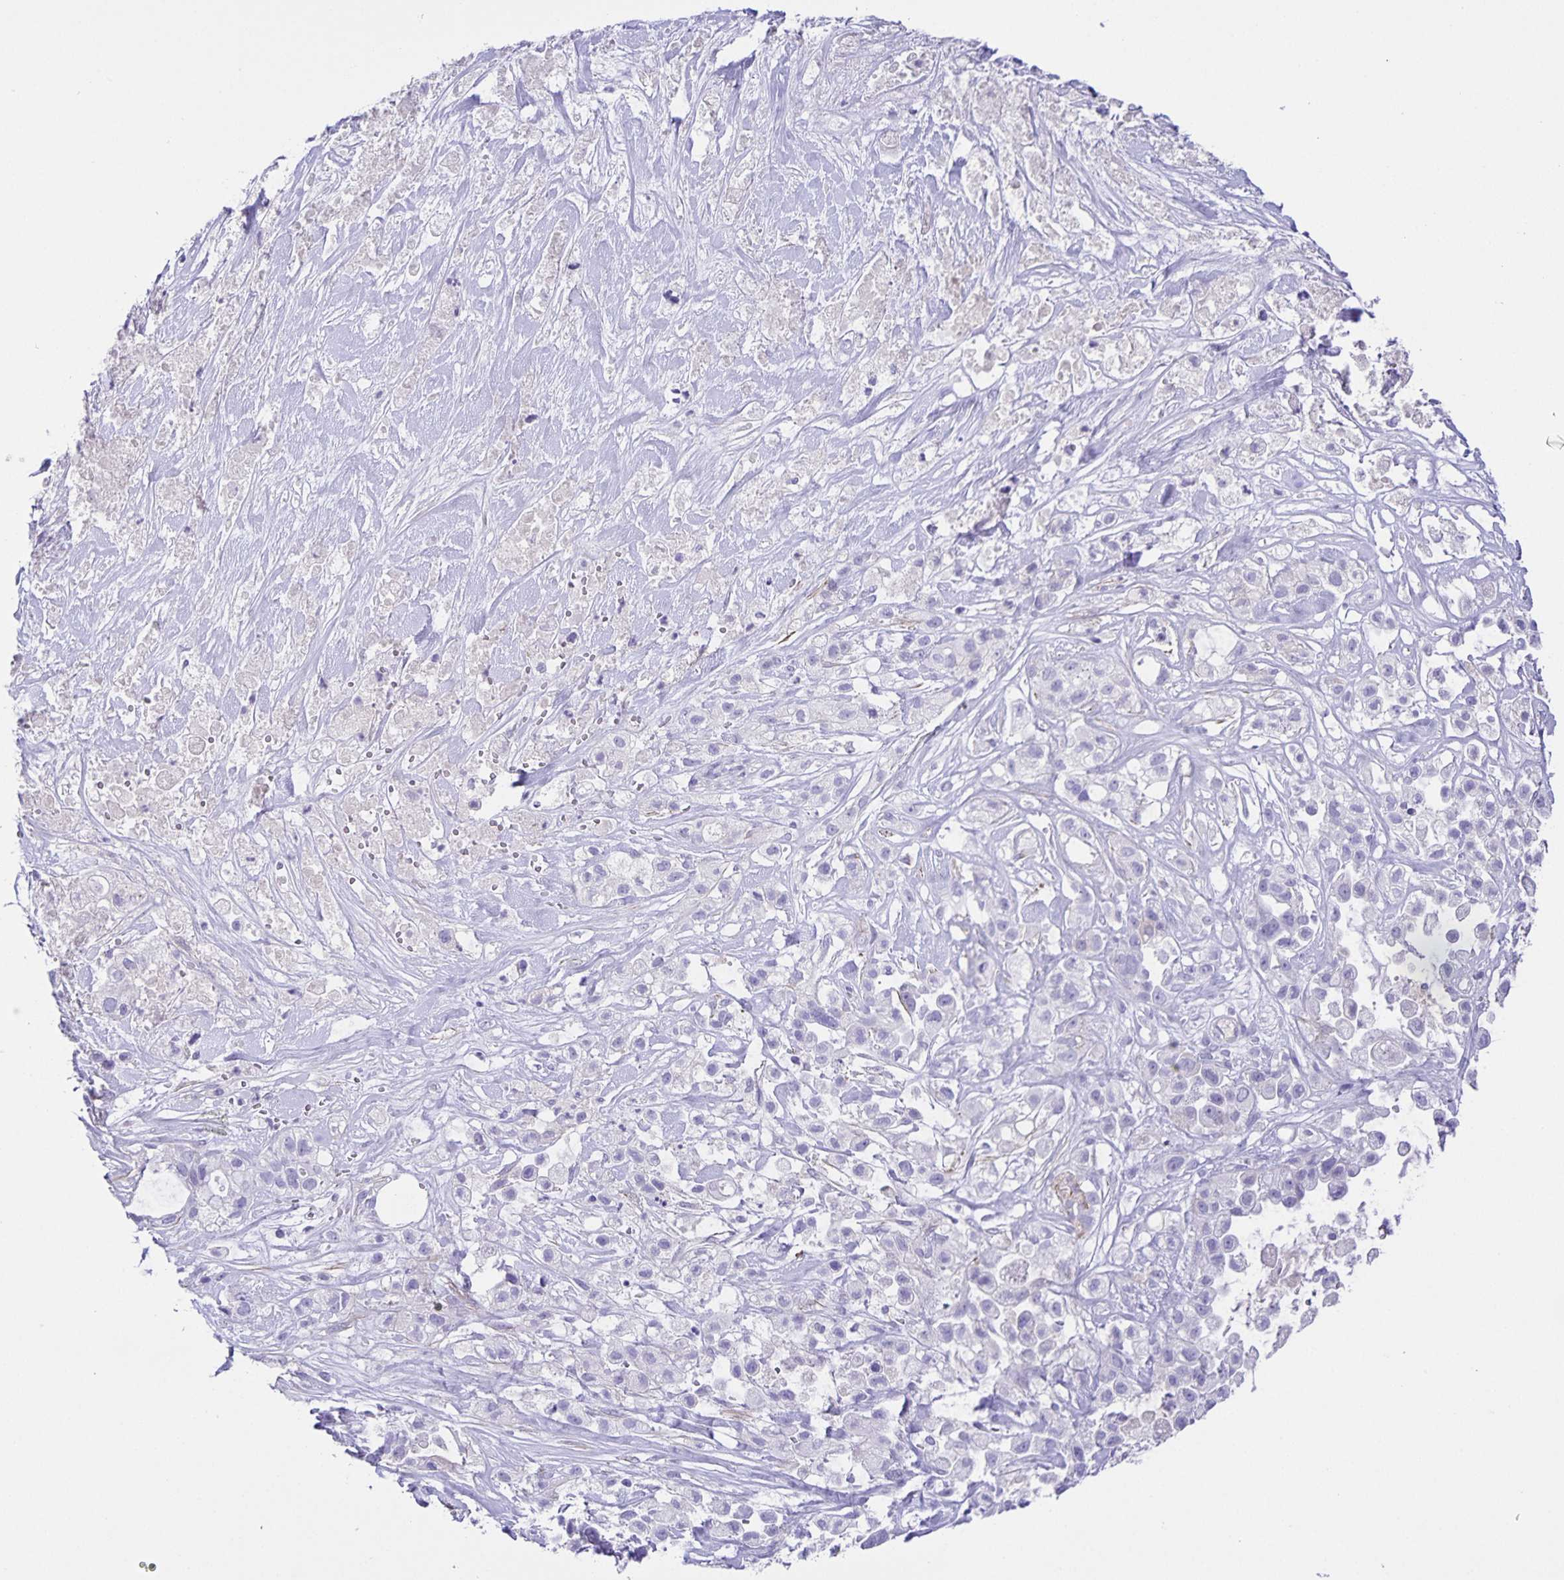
{"staining": {"intensity": "negative", "quantity": "none", "location": "none"}, "tissue": "pancreatic cancer", "cell_type": "Tumor cells", "image_type": "cancer", "snomed": [{"axis": "morphology", "description": "Adenocarcinoma, NOS"}, {"axis": "topography", "description": "Pancreas"}], "caption": "Immunohistochemistry (IHC) of pancreatic adenocarcinoma exhibits no positivity in tumor cells. (DAB immunohistochemistry with hematoxylin counter stain).", "gene": "UBQLN3", "patient": {"sex": "male", "age": 44}}